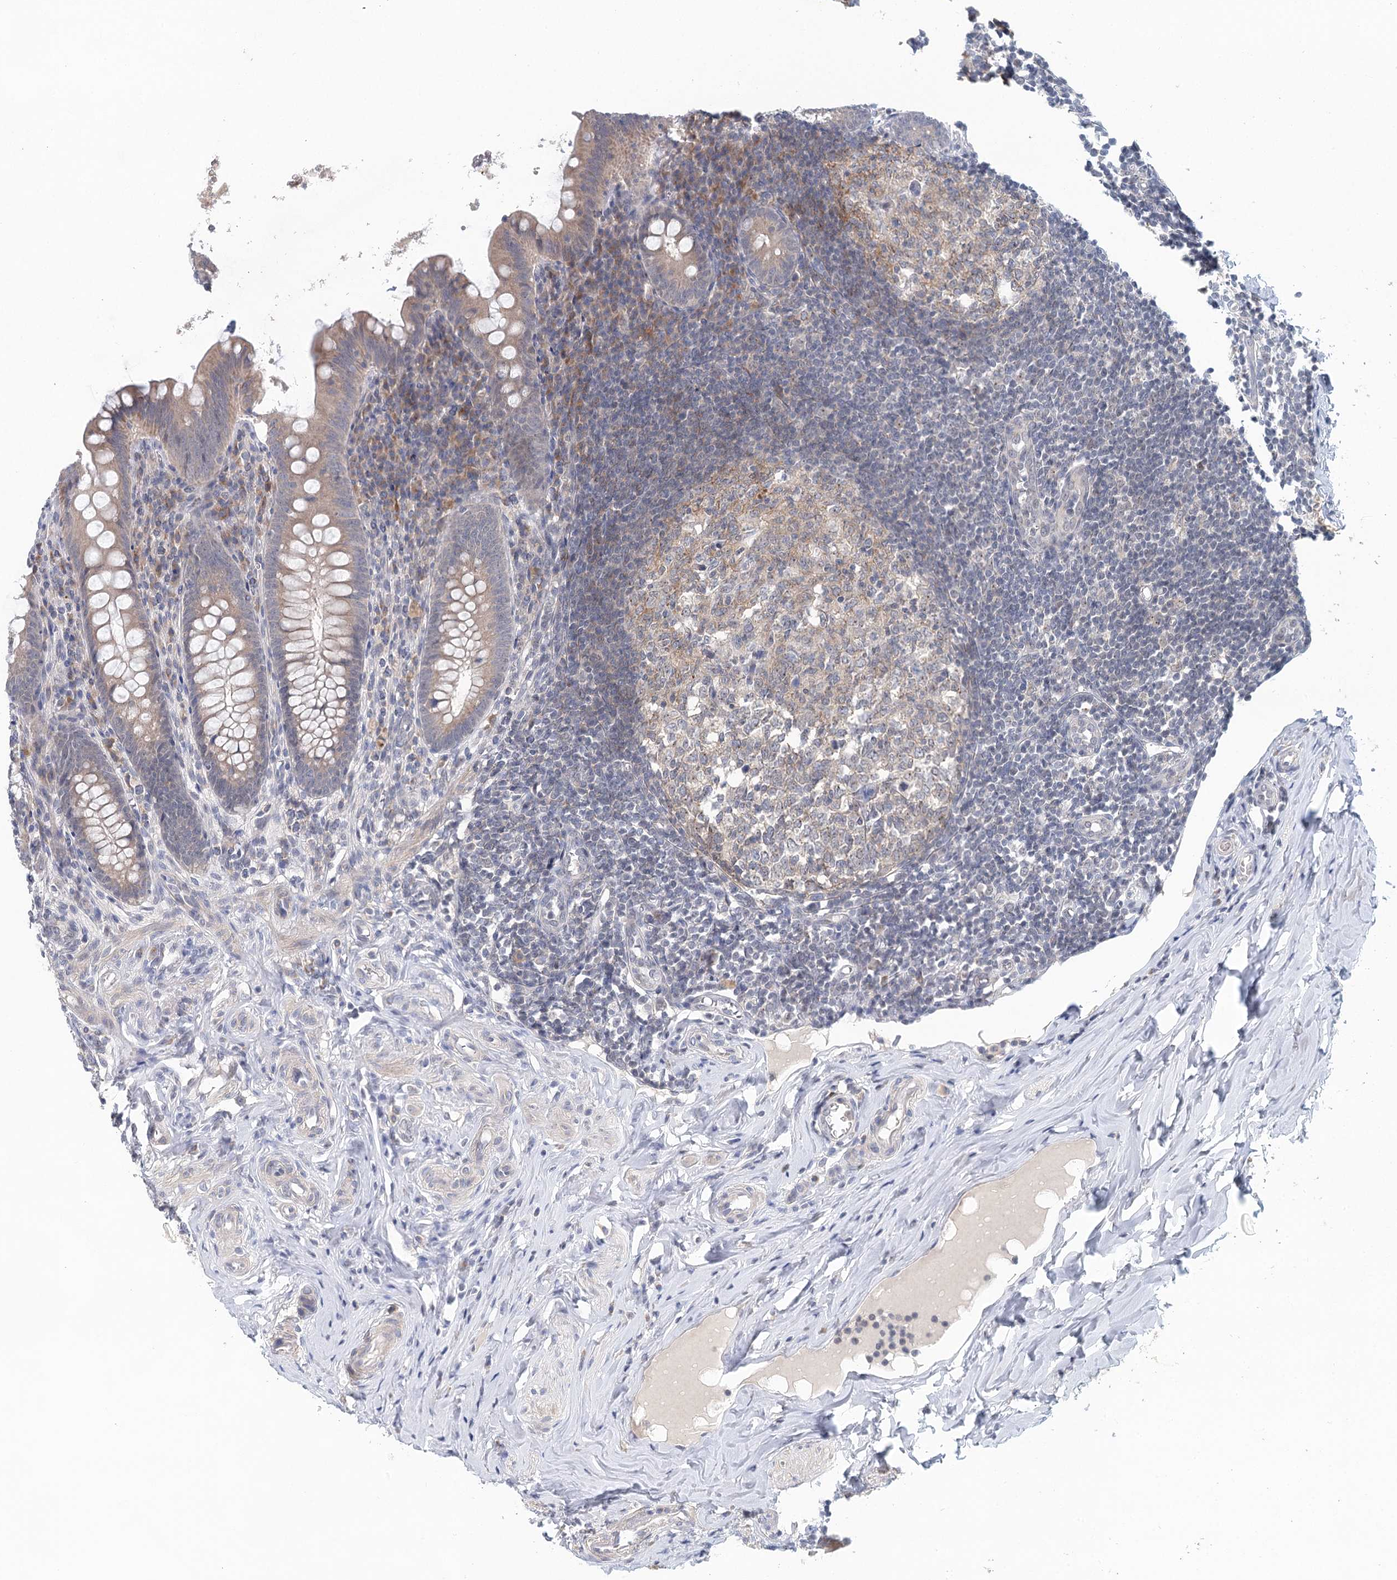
{"staining": {"intensity": "weak", "quantity": ">75%", "location": "cytoplasmic/membranous"}, "tissue": "appendix", "cell_type": "Glandular cells", "image_type": "normal", "snomed": [{"axis": "morphology", "description": "Normal tissue, NOS"}, {"axis": "topography", "description": "Appendix"}], "caption": "DAB (3,3'-diaminobenzidine) immunohistochemical staining of unremarkable human appendix reveals weak cytoplasmic/membranous protein positivity in about >75% of glandular cells. Using DAB (brown) and hematoxylin (blue) stains, captured at high magnification using brightfield microscopy.", "gene": "BLTP1", "patient": {"sex": "female", "age": 33}}